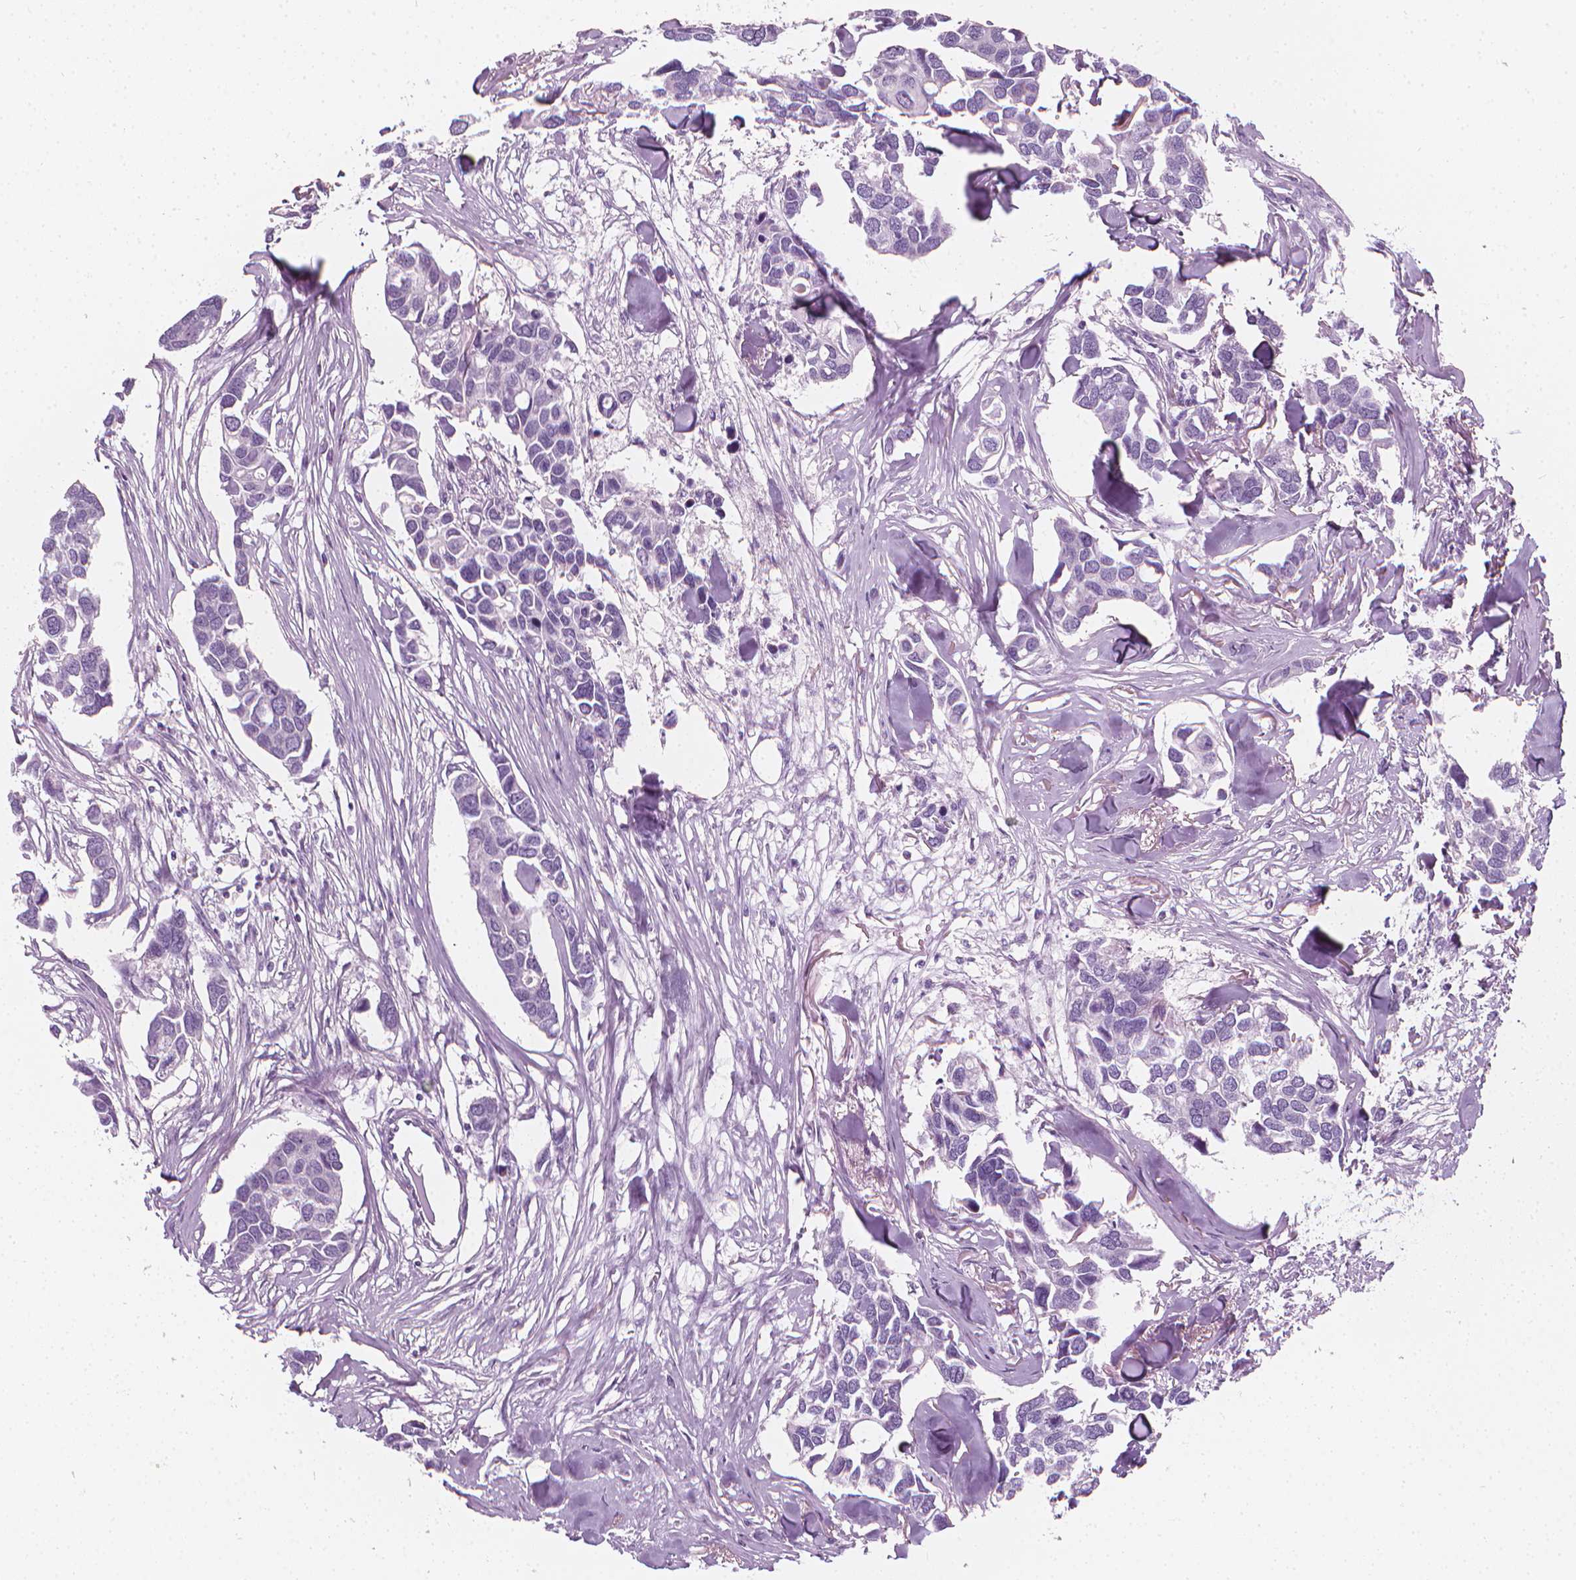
{"staining": {"intensity": "negative", "quantity": "none", "location": "none"}, "tissue": "breast cancer", "cell_type": "Tumor cells", "image_type": "cancer", "snomed": [{"axis": "morphology", "description": "Duct carcinoma"}, {"axis": "topography", "description": "Breast"}], "caption": "IHC of infiltrating ductal carcinoma (breast) demonstrates no positivity in tumor cells. (Brightfield microscopy of DAB (3,3'-diaminobenzidine) IHC at high magnification).", "gene": "SCG3", "patient": {"sex": "female", "age": 83}}